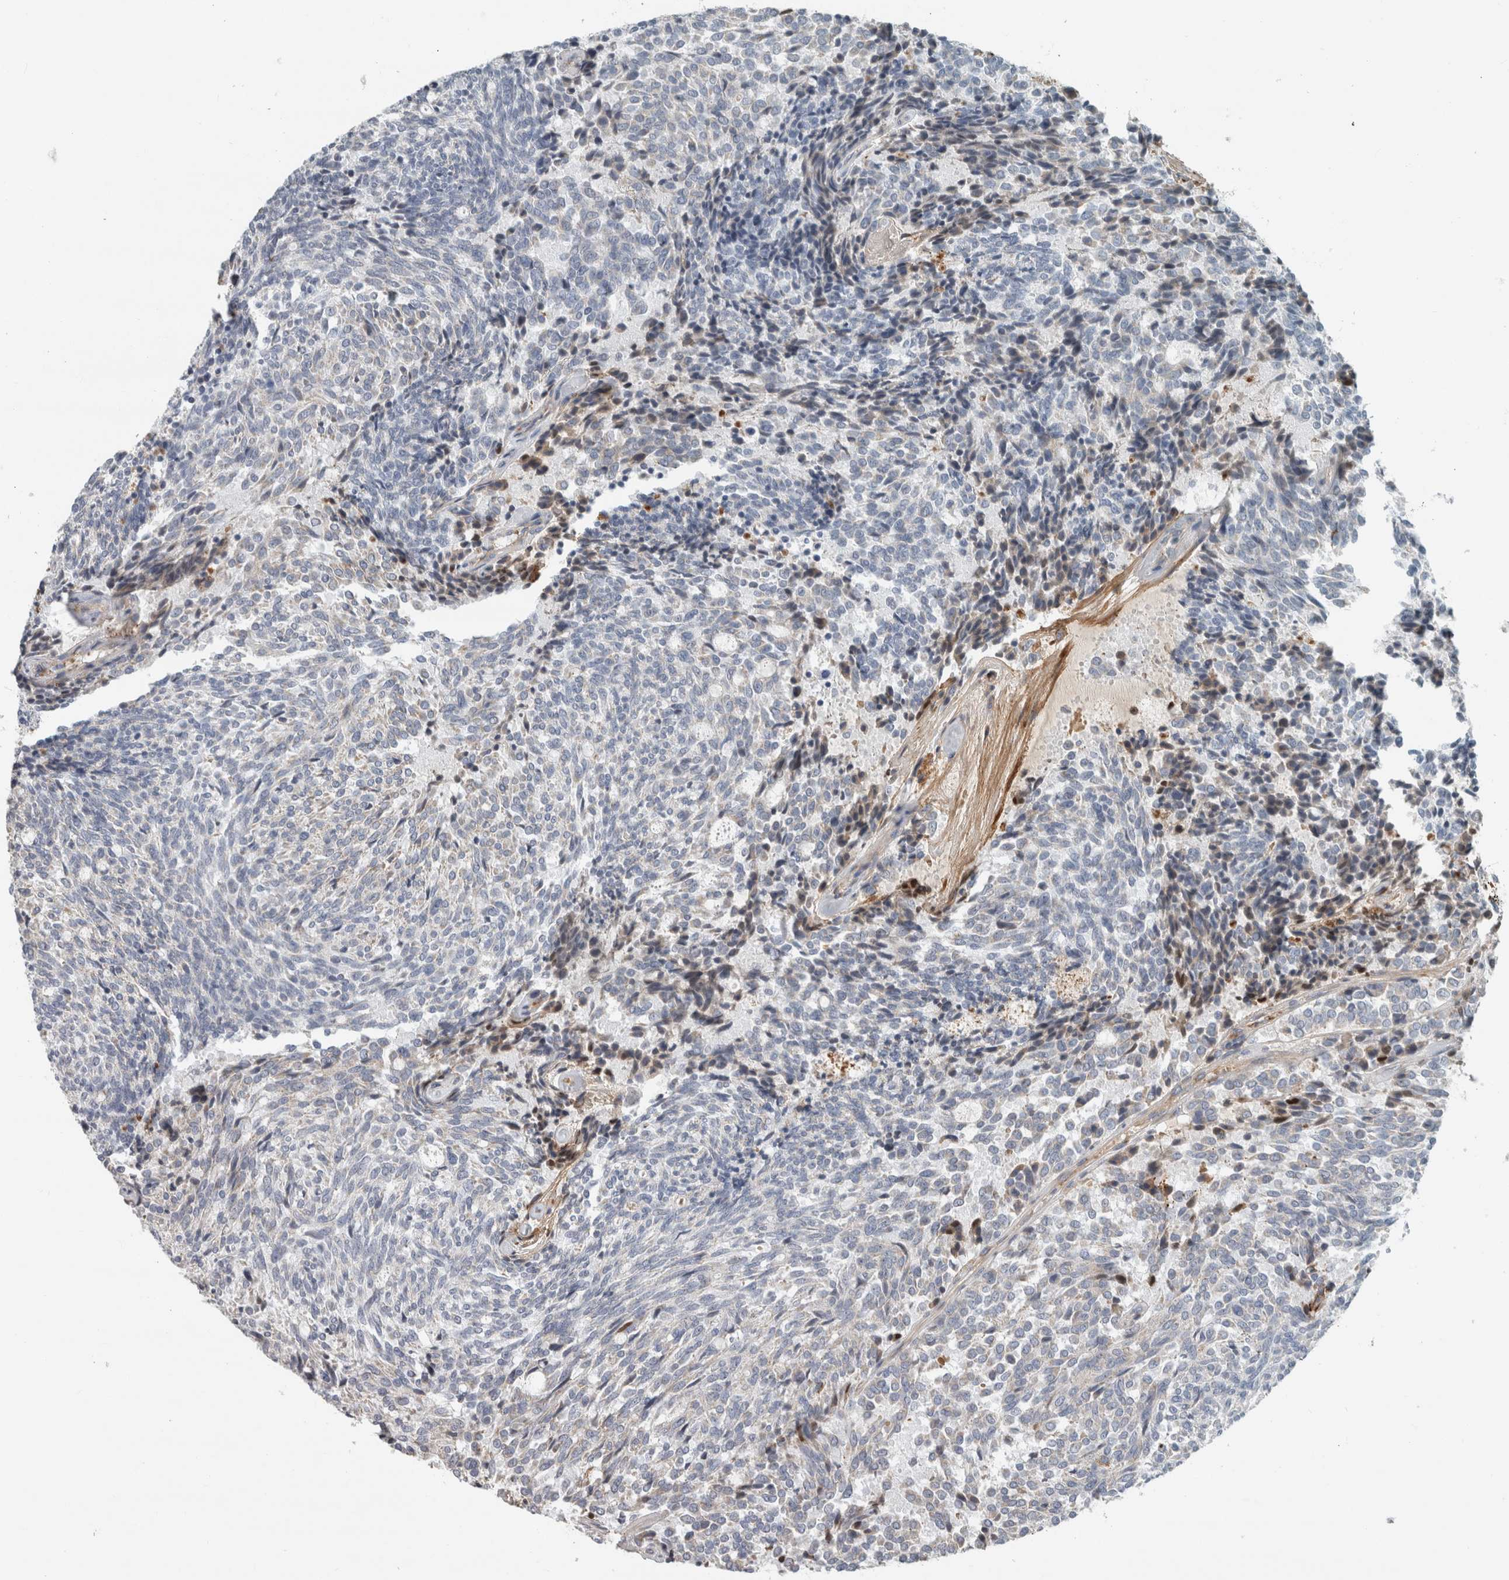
{"staining": {"intensity": "weak", "quantity": "<25%", "location": "cytoplasmic/membranous"}, "tissue": "carcinoid", "cell_type": "Tumor cells", "image_type": "cancer", "snomed": [{"axis": "morphology", "description": "Carcinoid, malignant, NOS"}, {"axis": "topography", "description": "Pancreas"}], "caption": "A histopathology image of carcinoid stained for a protein reveals no brown staining in tumor cells.", "gene": "FN1", "patient": {"sex": "female", "age": 54}}